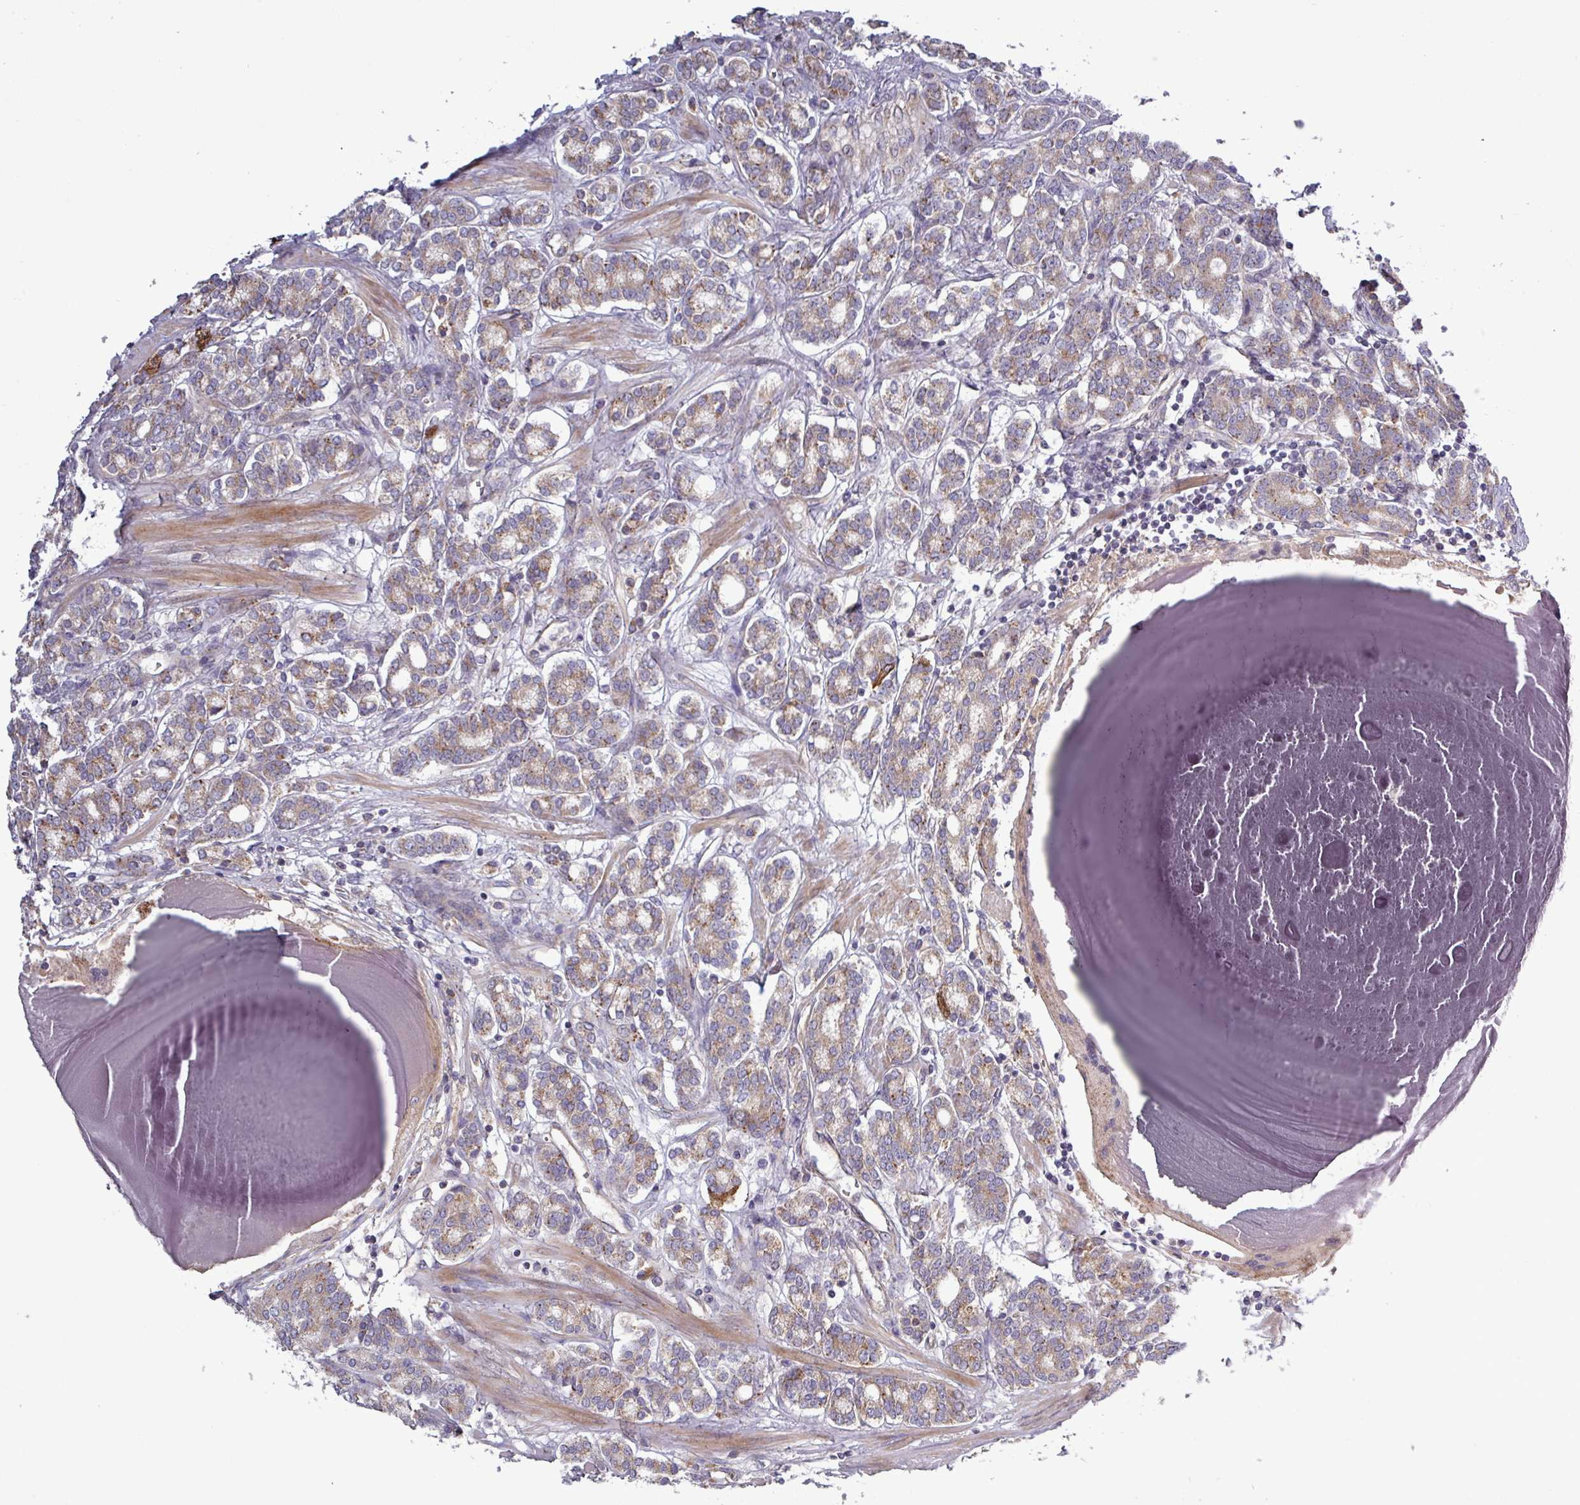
{"staining": {"intensity": "moderate", "quantity": "25%-75%", "location": "cytoplasmic/membranous"}, "tissue": "prostate cancer", "cell_type": "Tumor cells", "image_type": "cancer", "snomed": [{"axis": "morphology", "description": "Adenocarcinoma, High grade"}, {"axis": "topography", "description": "Prostate"}], "caption": "Human adenocarcinoma (high-grade) (prostate) stained with a brown dye exhibits moderate cytoplasmic/membranous positive expression in approximately 25%-75% of tumor cells.", "gene": "PLIN2", "patient": {"sex": "male", "age": 62}}